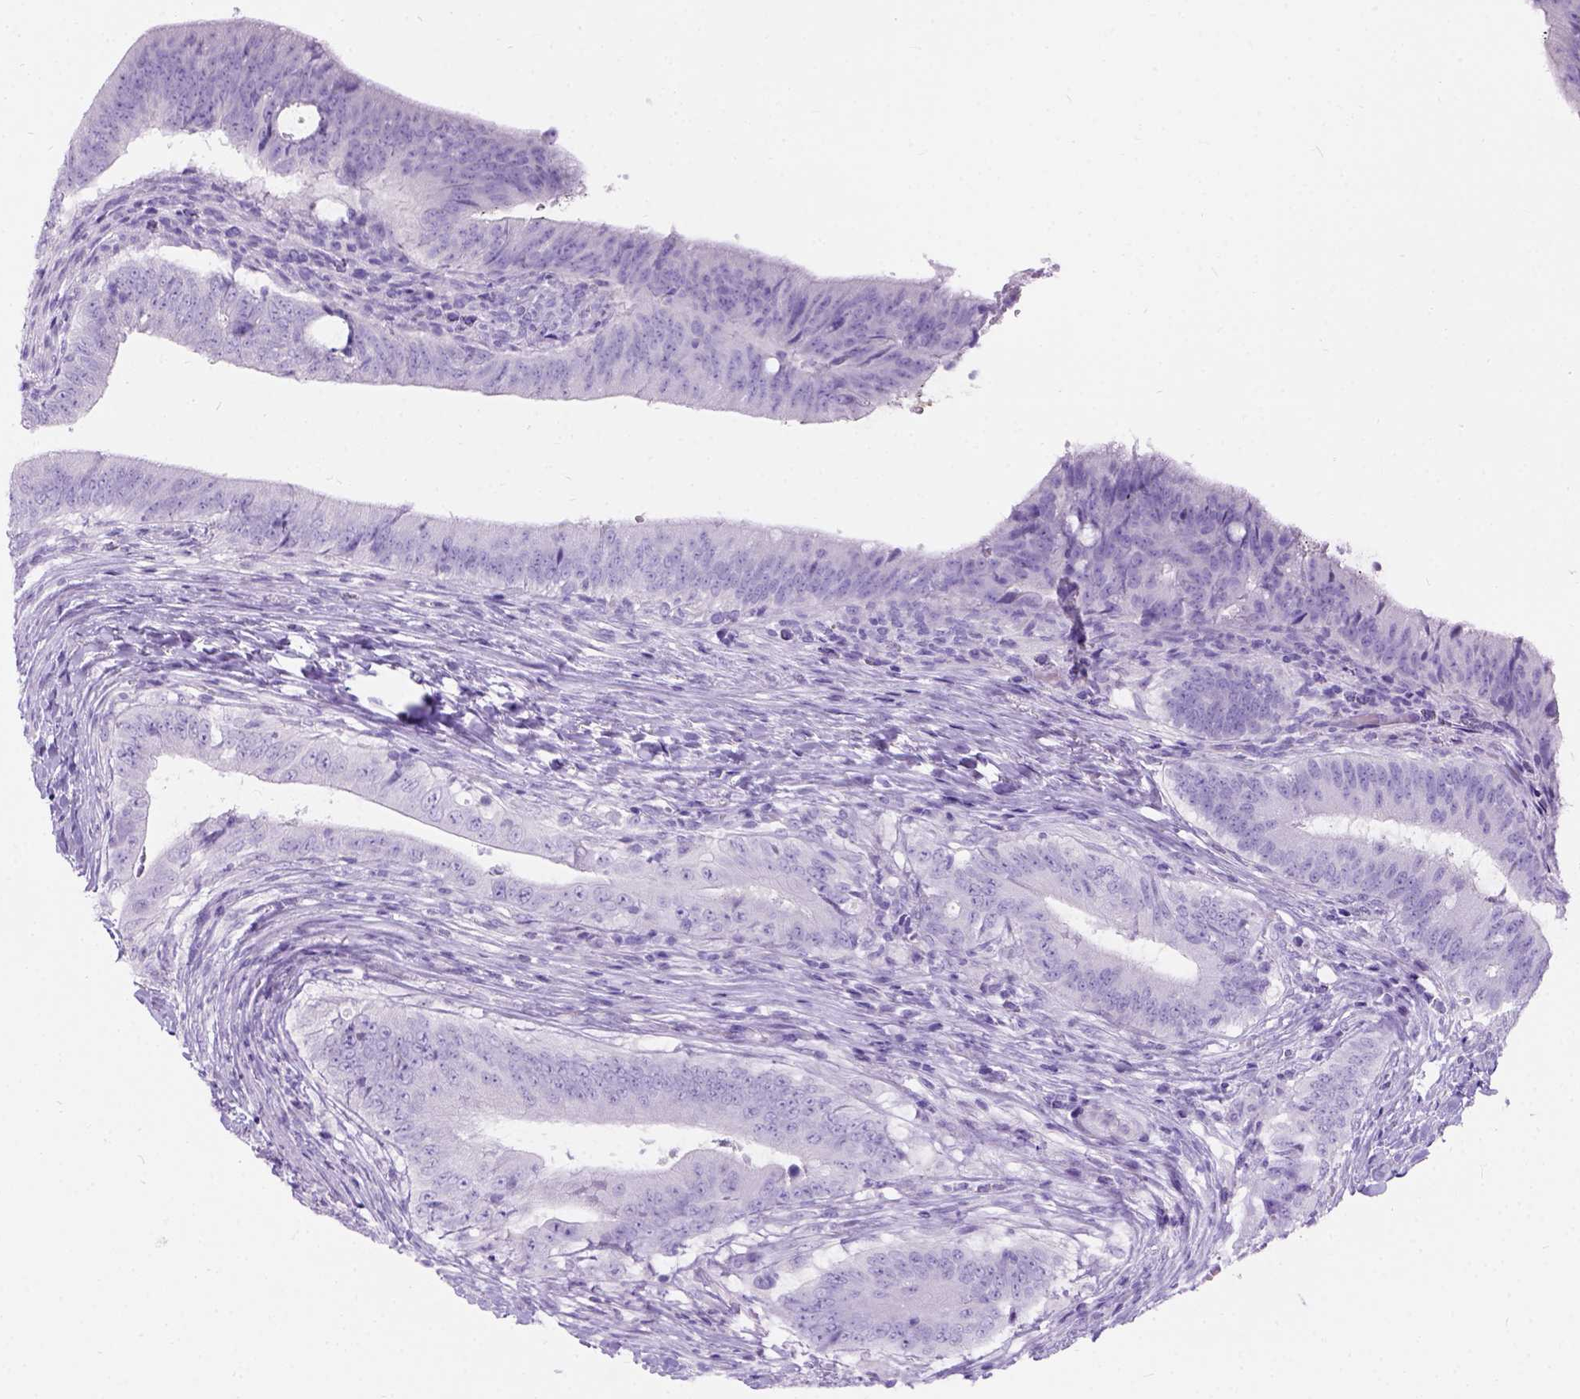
{"staining": {"intensity": "negative", "quantity": "none", "location": "none"}, "tissue": "colorectal cancer", "cell_type": "Tumor cells", "image_type": "cancer", "snomed": [{"axis": "morphology", "description": "Adenocarcinoma, NOS"}, {"axis": "topography", "description": "Colon"}], "caption": "Tumor cells show no significant expression in colorectal cancer.", "gene": "C7orf57", "patient": {"sex": "female", "age": 43}}